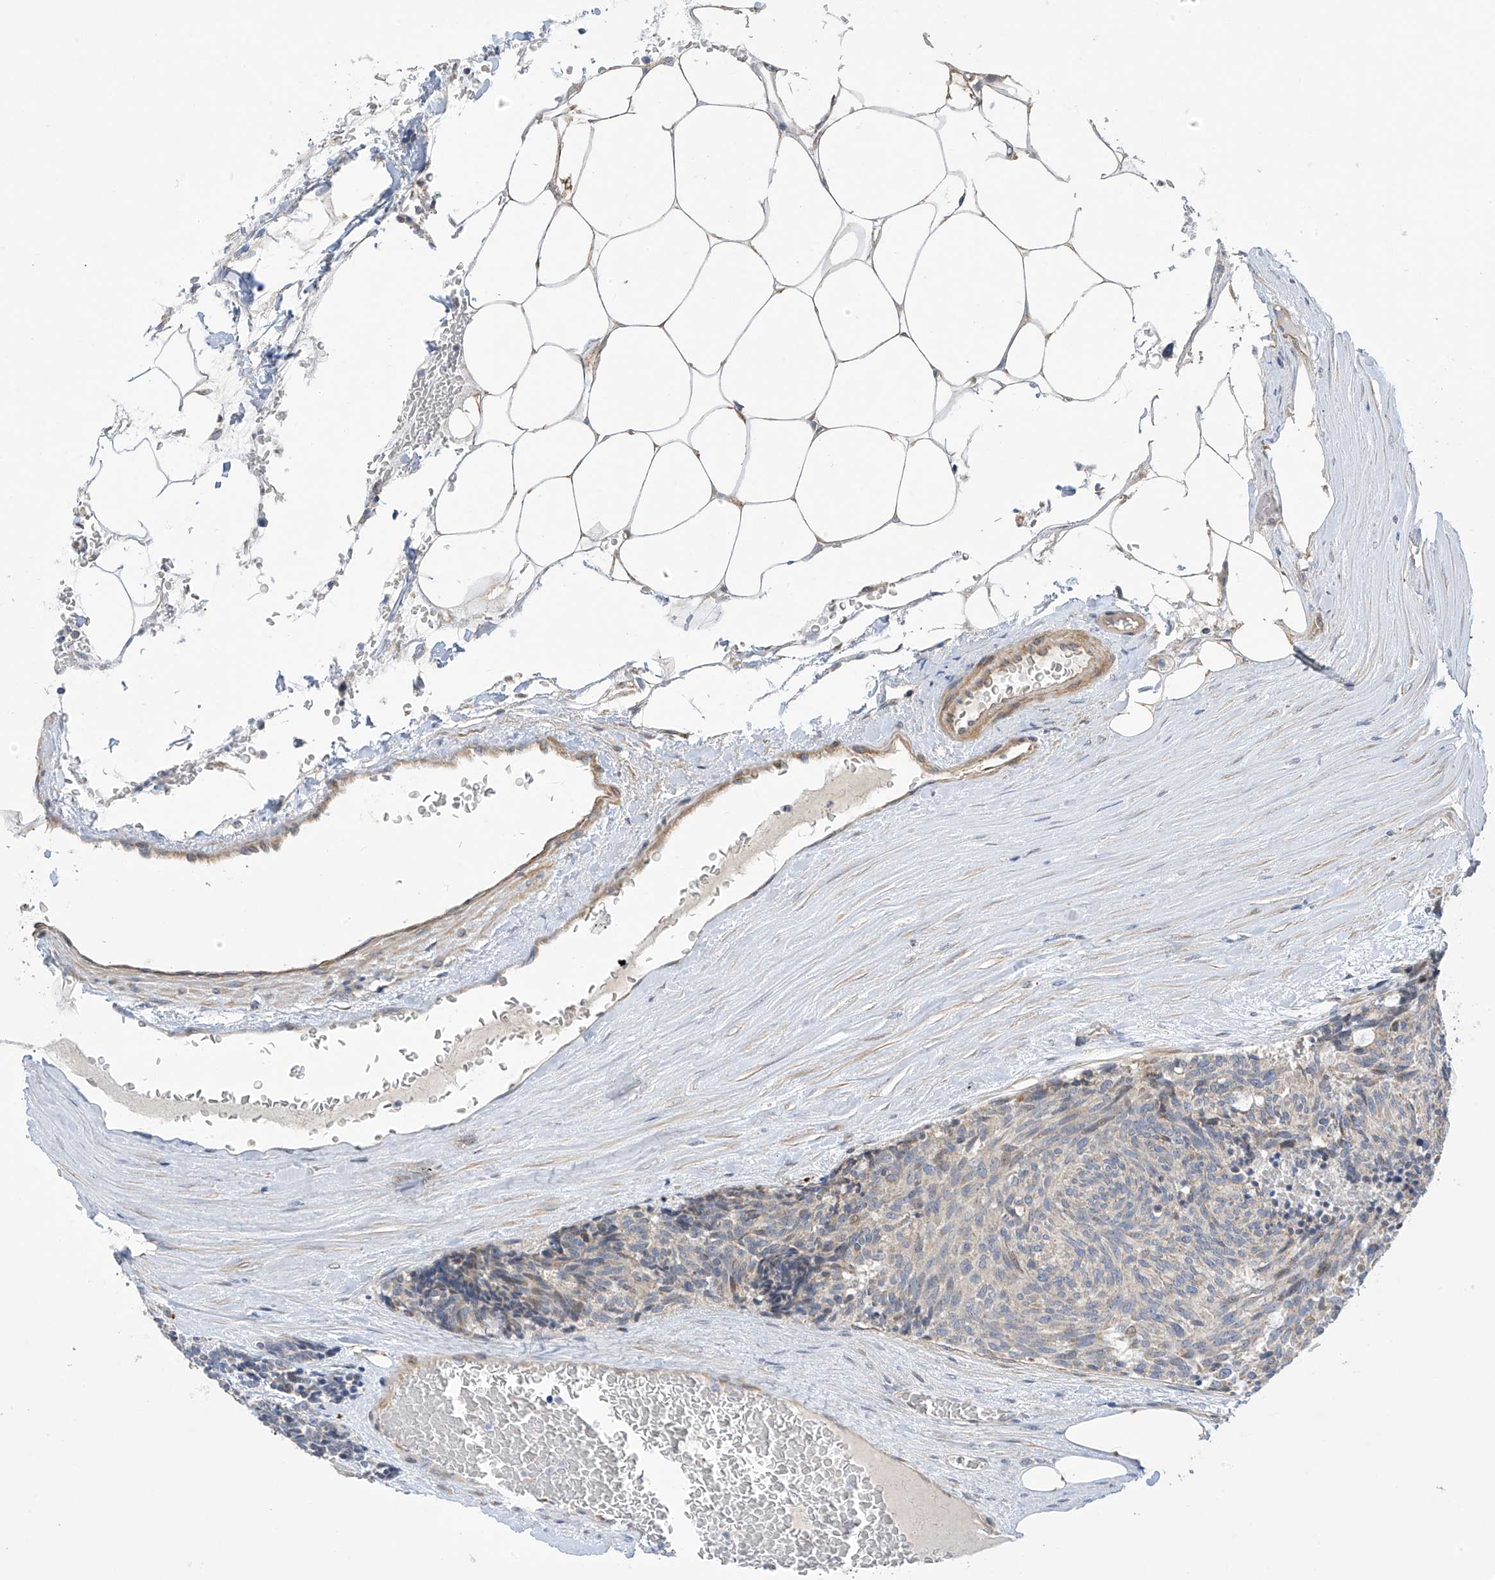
{"staining": {"intensity": "negative", "quantity": "none", "location": "none"}, "tissue": "carcinoid", "cell_type": "Tumor cells", "image_type": "cancer", "snomed": [{"axis": "morphology", "description": "Carcinoid, malignant, NOS"}, {"axis": "topography", "description": "Pancreas"}], "caption": "Immunohistochemical staining of malignant carcinoid exhibits no significant expression in tumor cells.", "gene": "ZNF641", "patient": {"sex": "female", "age": 54}}